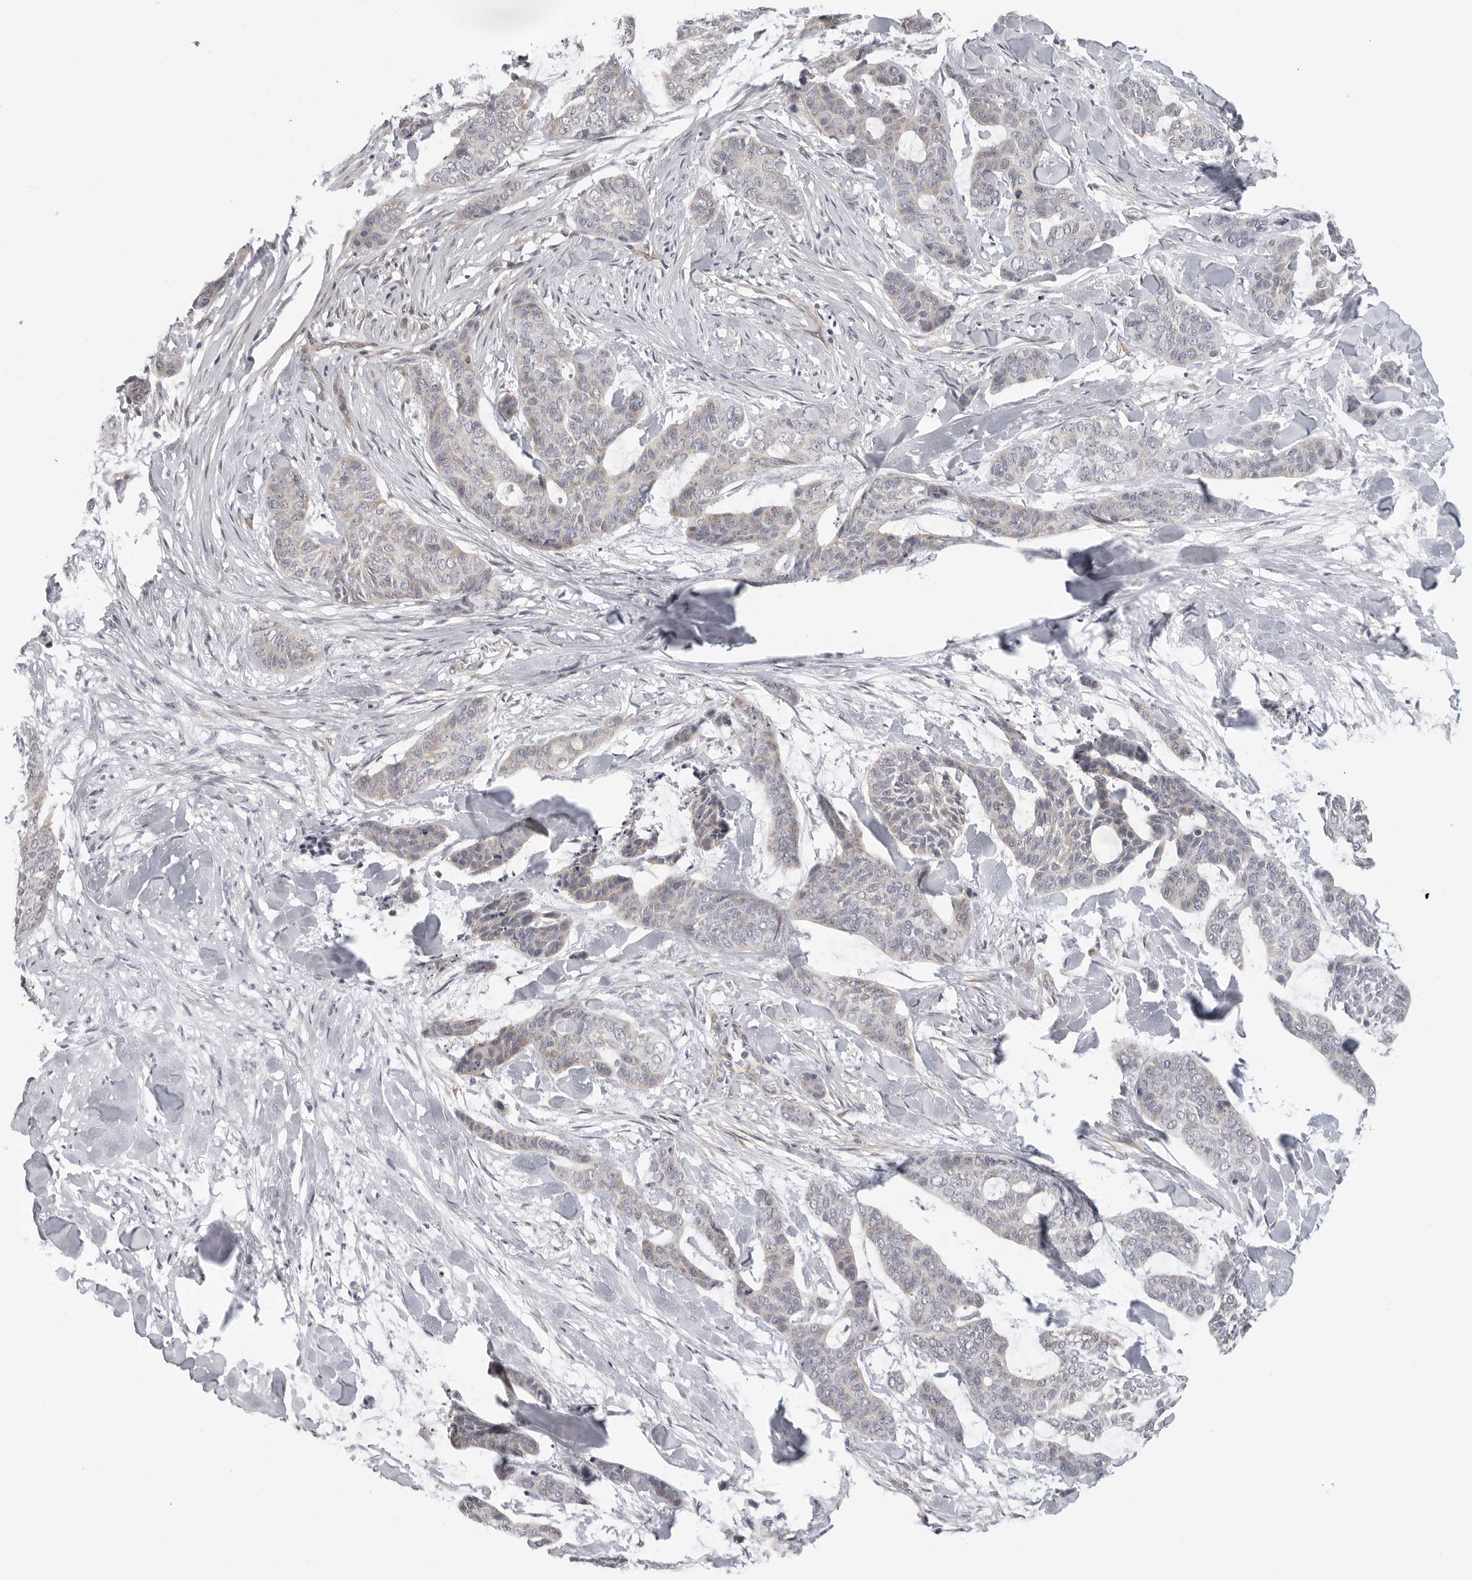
{"staining": {"intensity": "negative", "quantity": "none", "location": "none"}, "tissue": "skin cancer", "cell_type": "Tumor cells", "image_type": "cancer", "snomed": [{"axis": "morphology", "description": "Basal cell carcinoma"}, {"axis": "topography", "description": "Skin"}], "caption": "Tumor cells are negative for protein expression in human skin cancer (basal cell carcinoma). (DAB (3,3'-diaminobenzidine) immunohistochemistry (IHC) with hematoxylin counter stain).", "gene": "MAP7D1", "patient": {"sex": "female", "age": 64}}